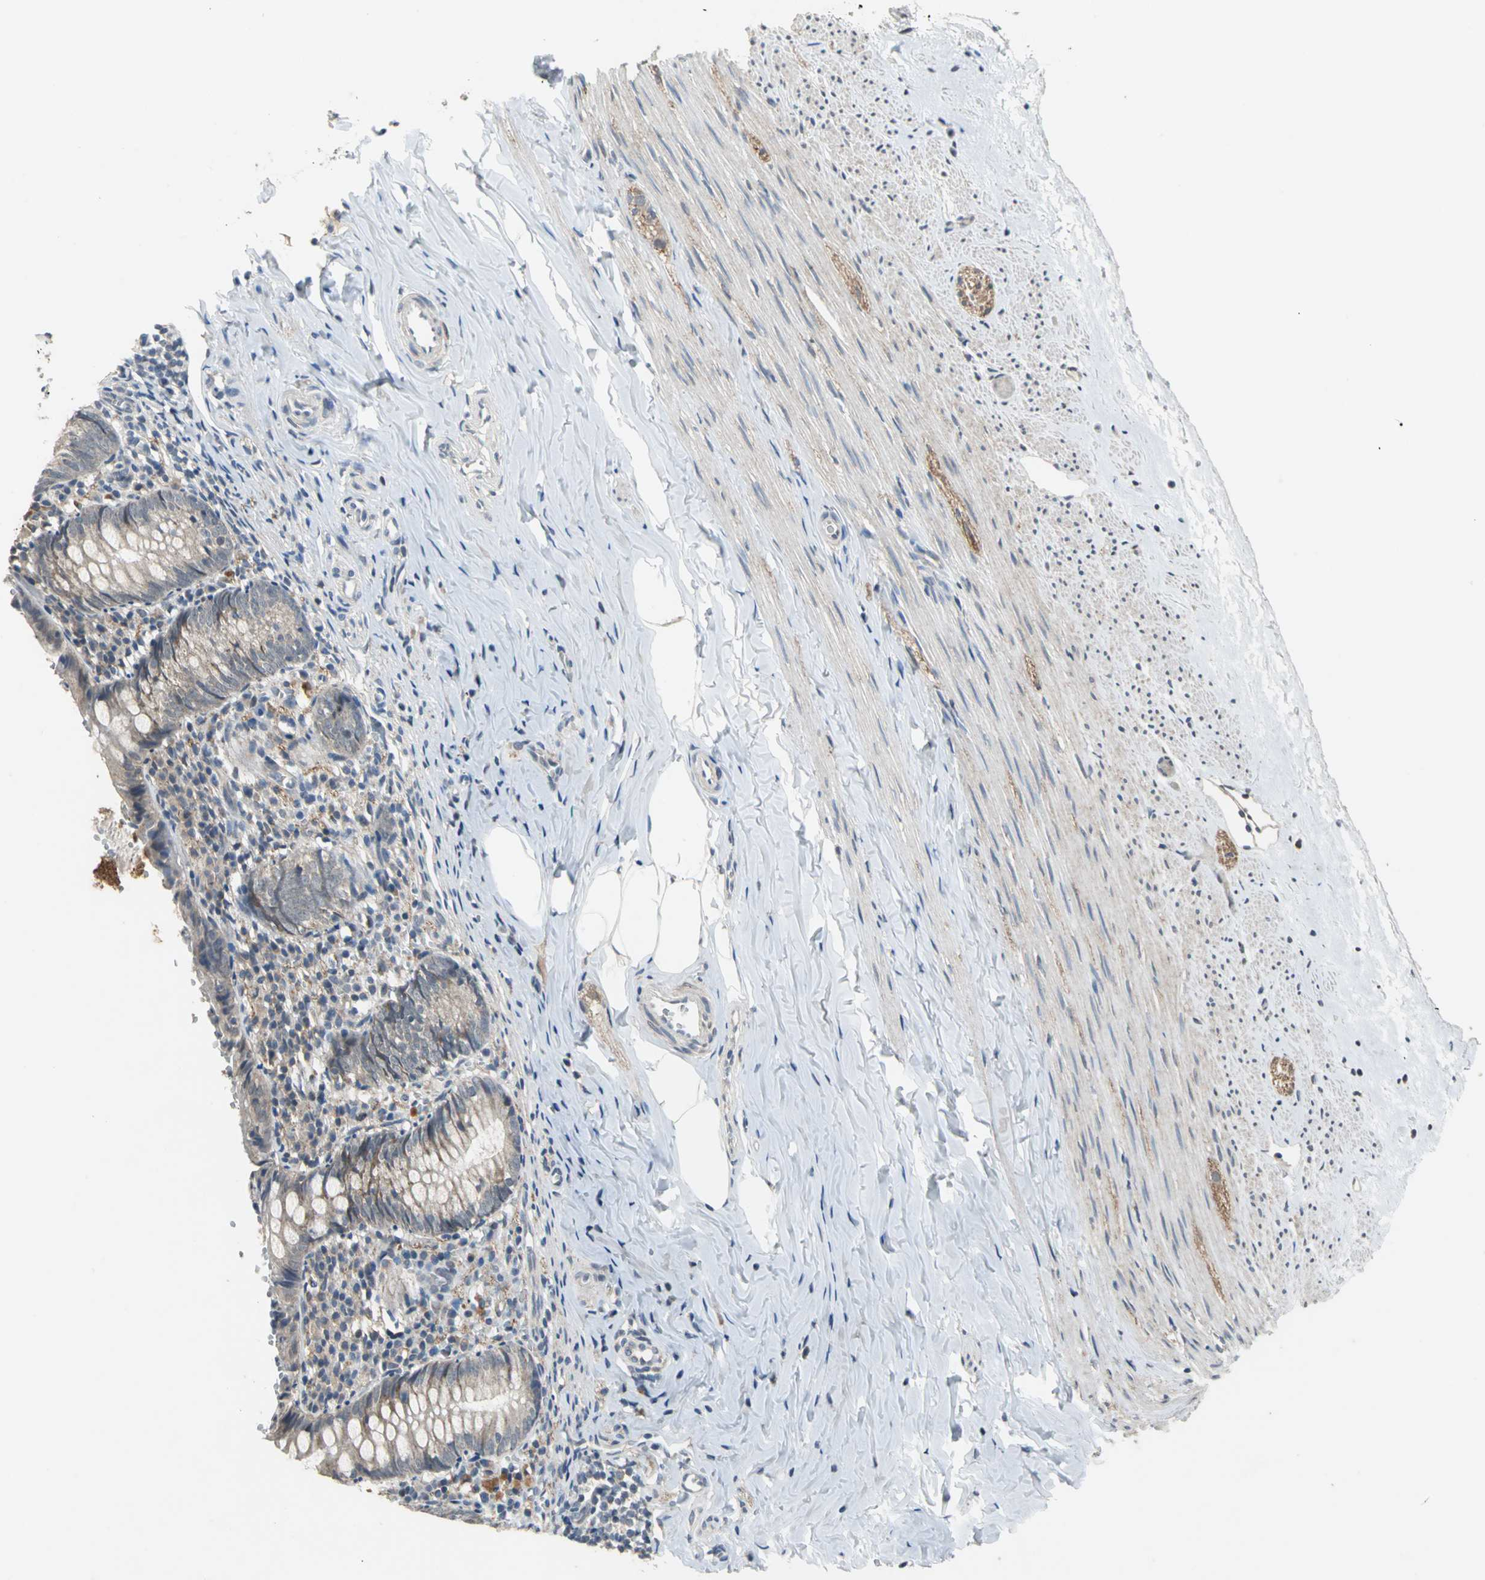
{"staining": {"intensity": "weak", "quantity": "<25%", "location": "cytoplasmic/membranous"}, "tissue": "appendix", "cell_type": "Glandular cells", "image_type": "normal", "snomed": [{"axis": "morphology", "description": "Normal tissue, NOS"}, {"axis": "topography", "description": "Appendix"}], "caption": "There is no significant staining in glandular cells of appendix. (Stains: DAB immunohistochemistry with hematoxylin counter stain, Microscopy: brightfield microscopy at high magnification).", "gene": "JADE3", "patient": {"sex": "female", "age": 10}}